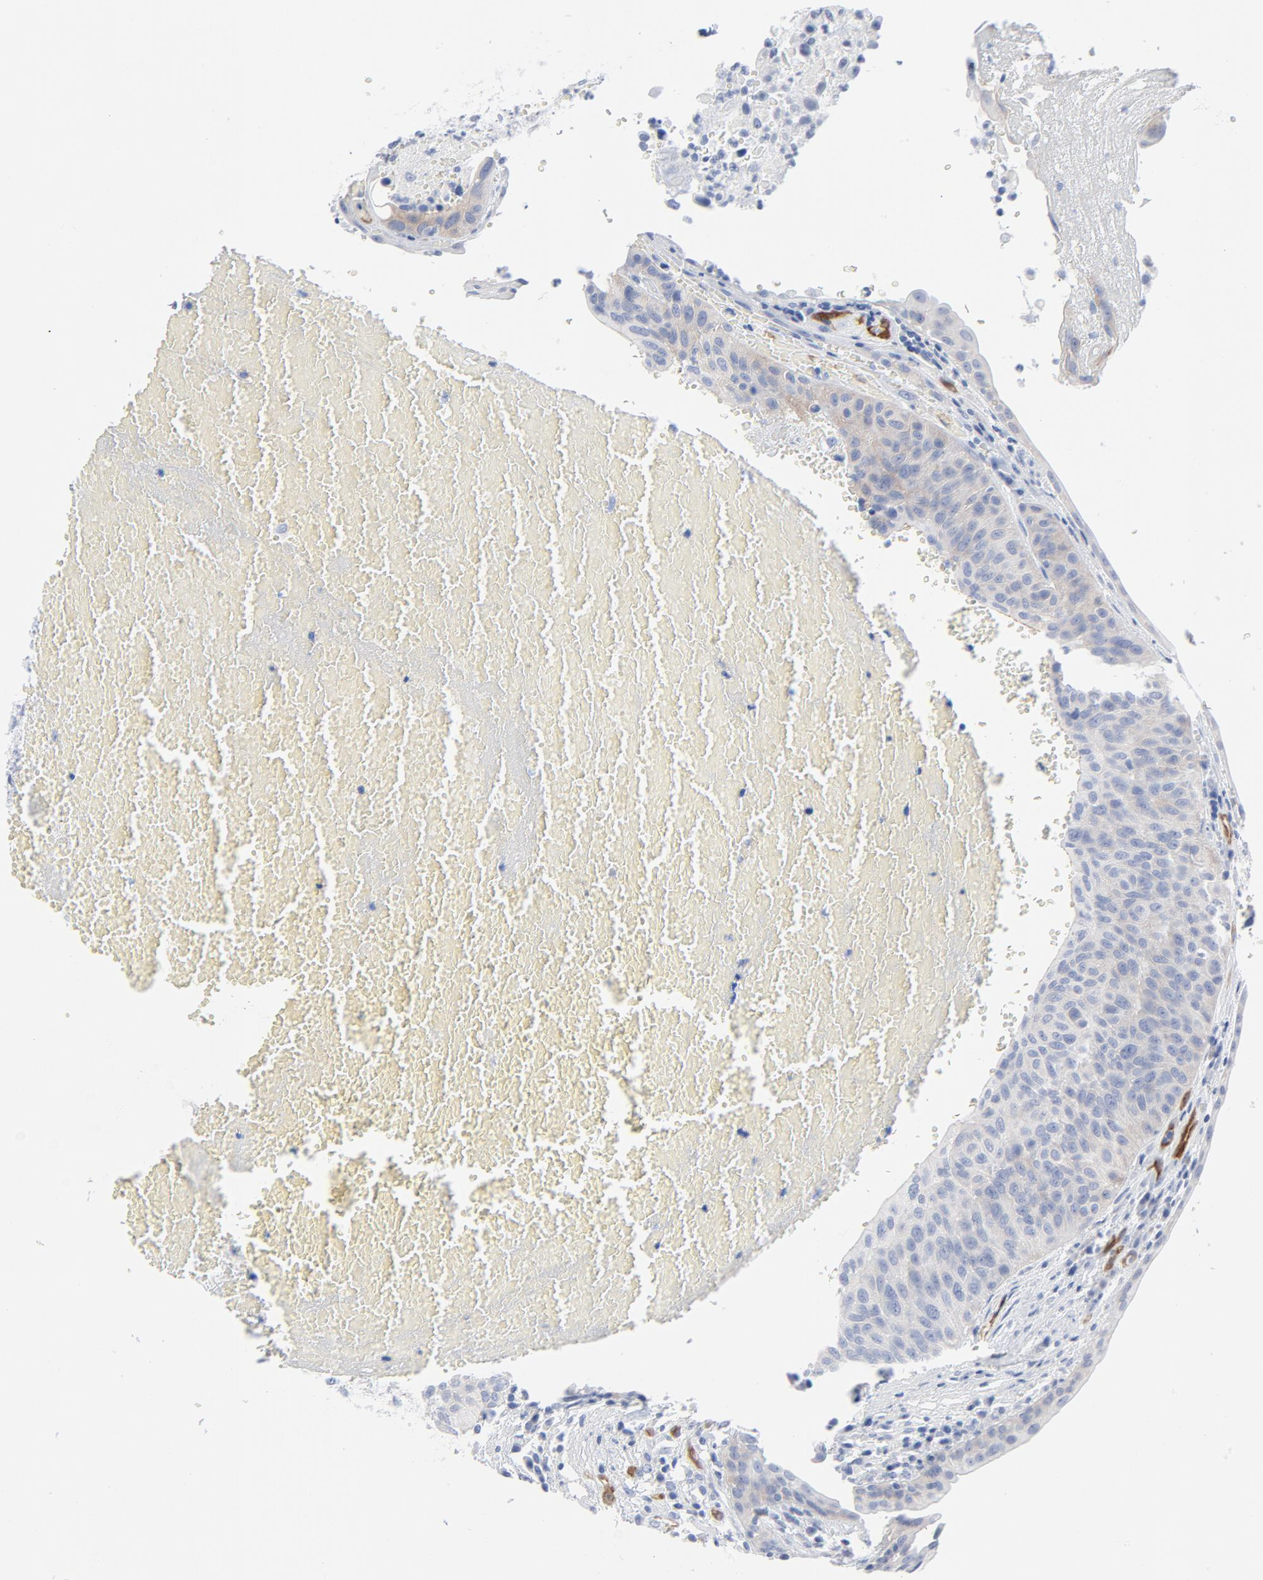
{"staining": {"intensity": "weak", "quantity": "25%-75%", "location": "cytoplasmic/membranous"}, "tissue": "urothelial cancer", "cell_type": "Tumor cells", "image_type": "cancer", "snomed": [{"axis": "morphology", "description": "Urothelial carcinoma, High grade"}, {"axis": "topography", "description": "Urinary bladder"}], "caption": "Brown immunohistochemical staining in human urothelial cancer displays weak cytoplasmic/membranous expression in about 25%-75% of tumor cells. The staining was performed using DAB, with brown indicating positive protein expression. Nuclei are stained blue with hematoxylin.", "gene": "SHANK3", "patient": {"sex": "male", "age": 66}}